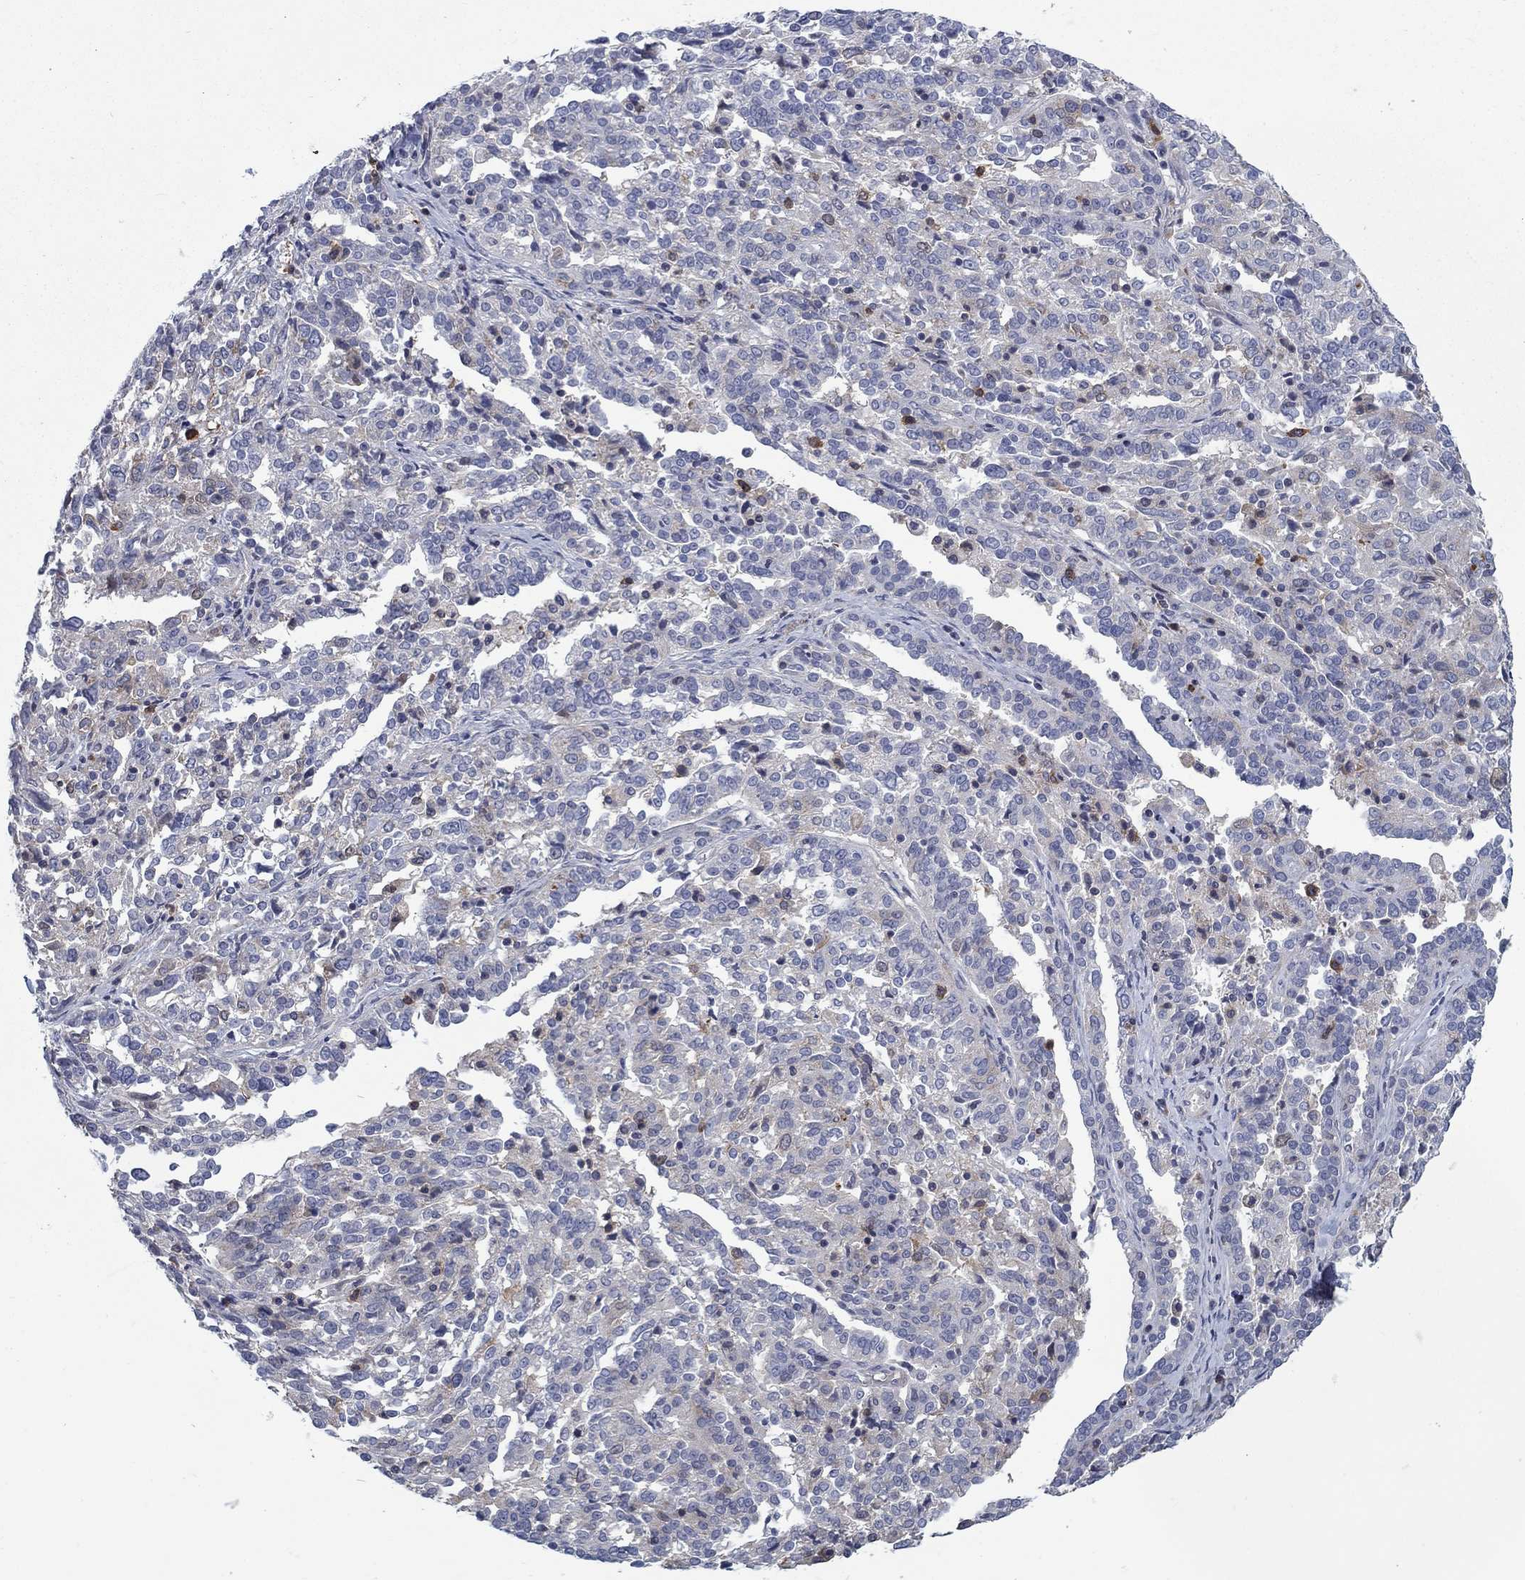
{"staining": {"intensity": "negative", "quantity": "none", "location": "none"}, "tissue": "ovarian cancer", "cell_type": "Tumor cells", "image_type": "cancer", "snomed": [{"axis": "morphology", "description": "Cystadenocarcinoma, serous, NOS"}, {"axis": "topography", "description": "Ovary"}], "caption": "This is an immunohistochemistry image of human serous cystadenocarcinoma (ovarian). There is no staining in tumor cells.", "gene": "KIF15", "patient": {"sex": "female", "age": 67}}